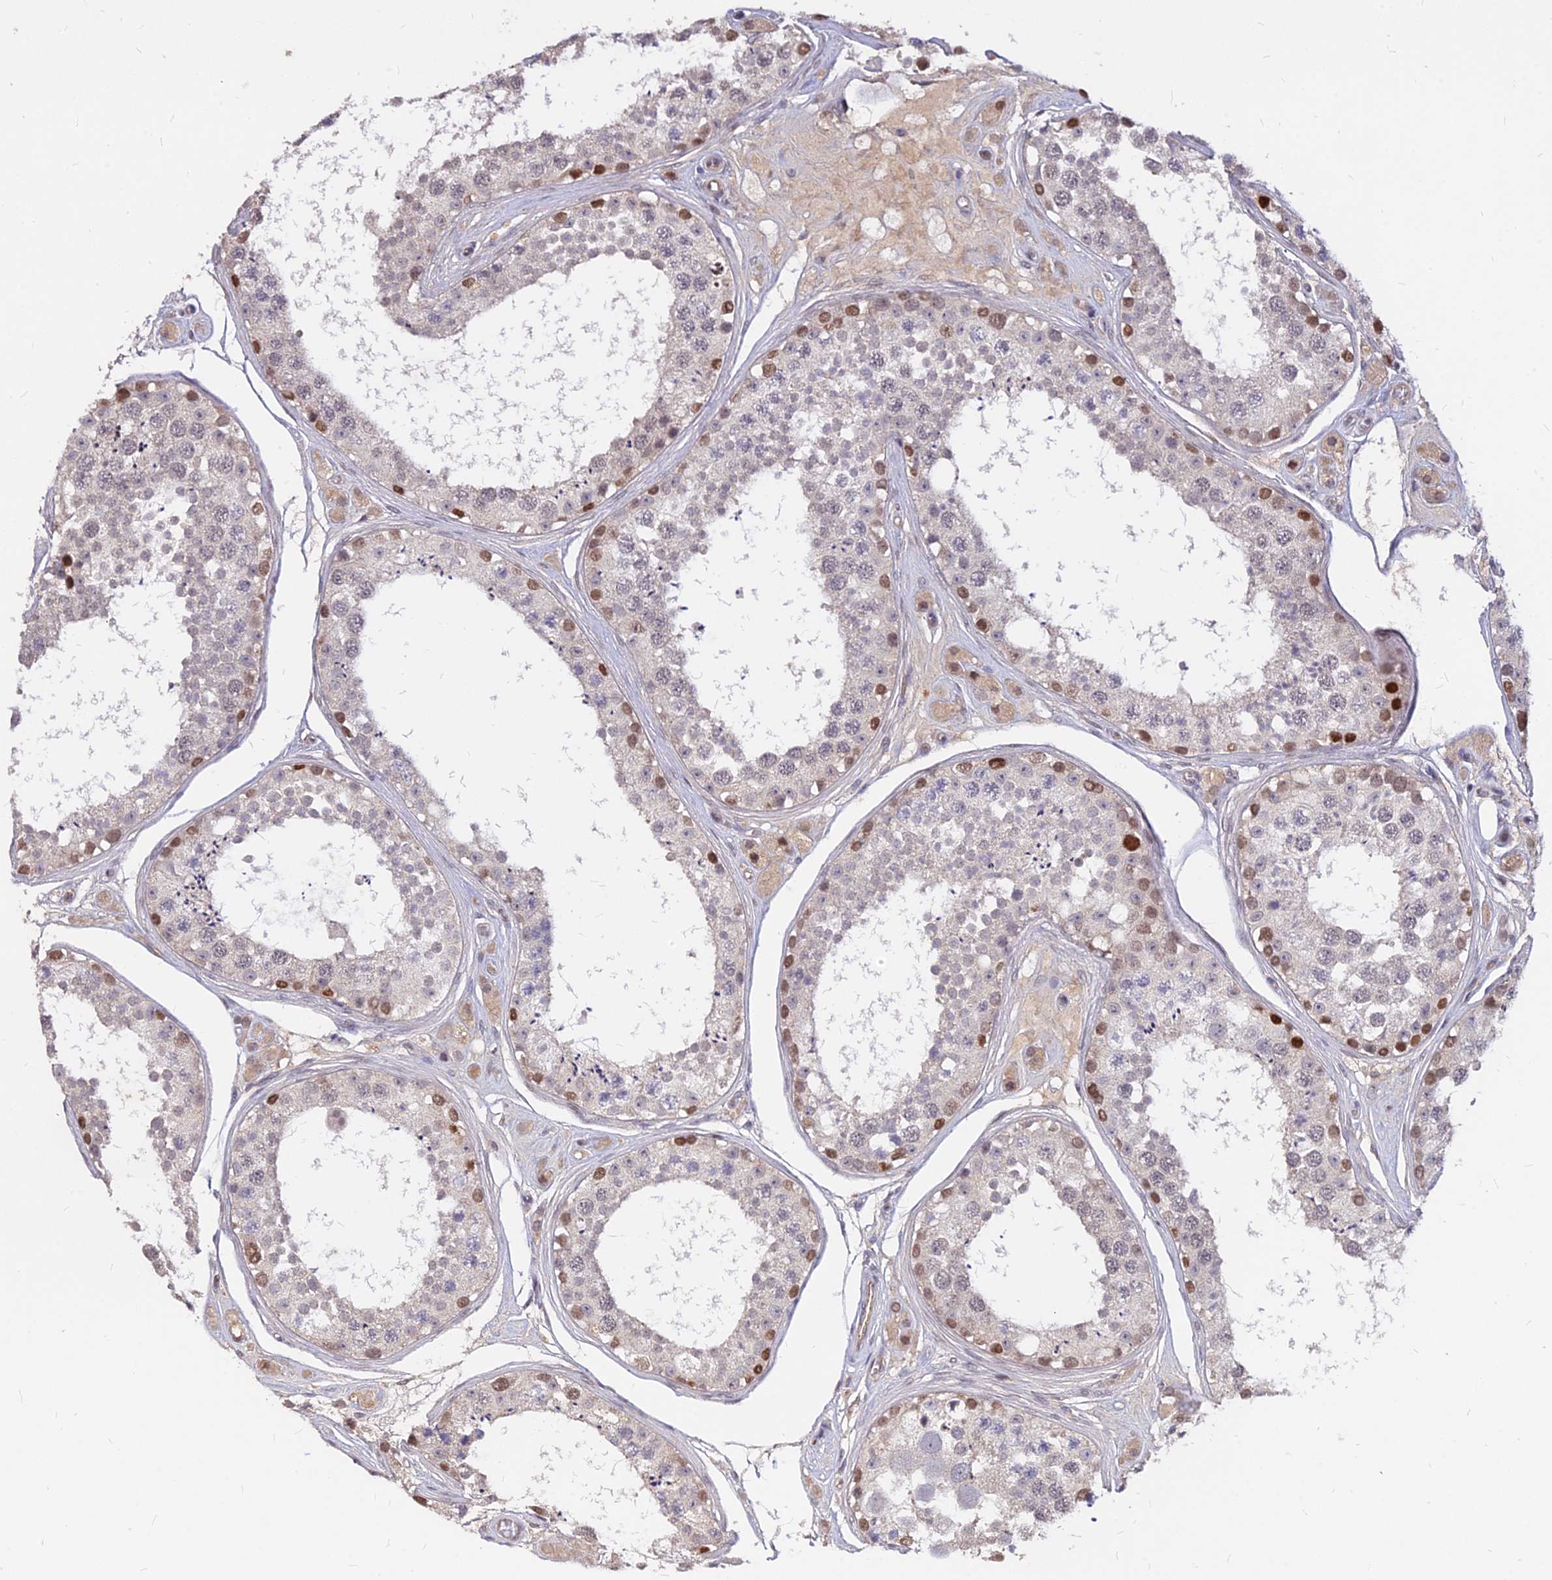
{"staining": {"intensity": "moderate", "quantity": "<25%", "location": "nuclear"}, "tissue": "testis", "cell_type": "Cells in seminiferous ducts", "image_type": "normal", "snomed": [{"axis": "morphology", "description": "Normal tissue, NOS"}, {"axis": "topography", "description": "Testis"}], "caption": "Protein staining by immunohistochemistry displays moderate nuclear positivity in approximately <25% of cells in seminiferous ducts in unremarkable testis.", "gene": "C11orf68", "patient": {"sex": "male", "age": 25}}